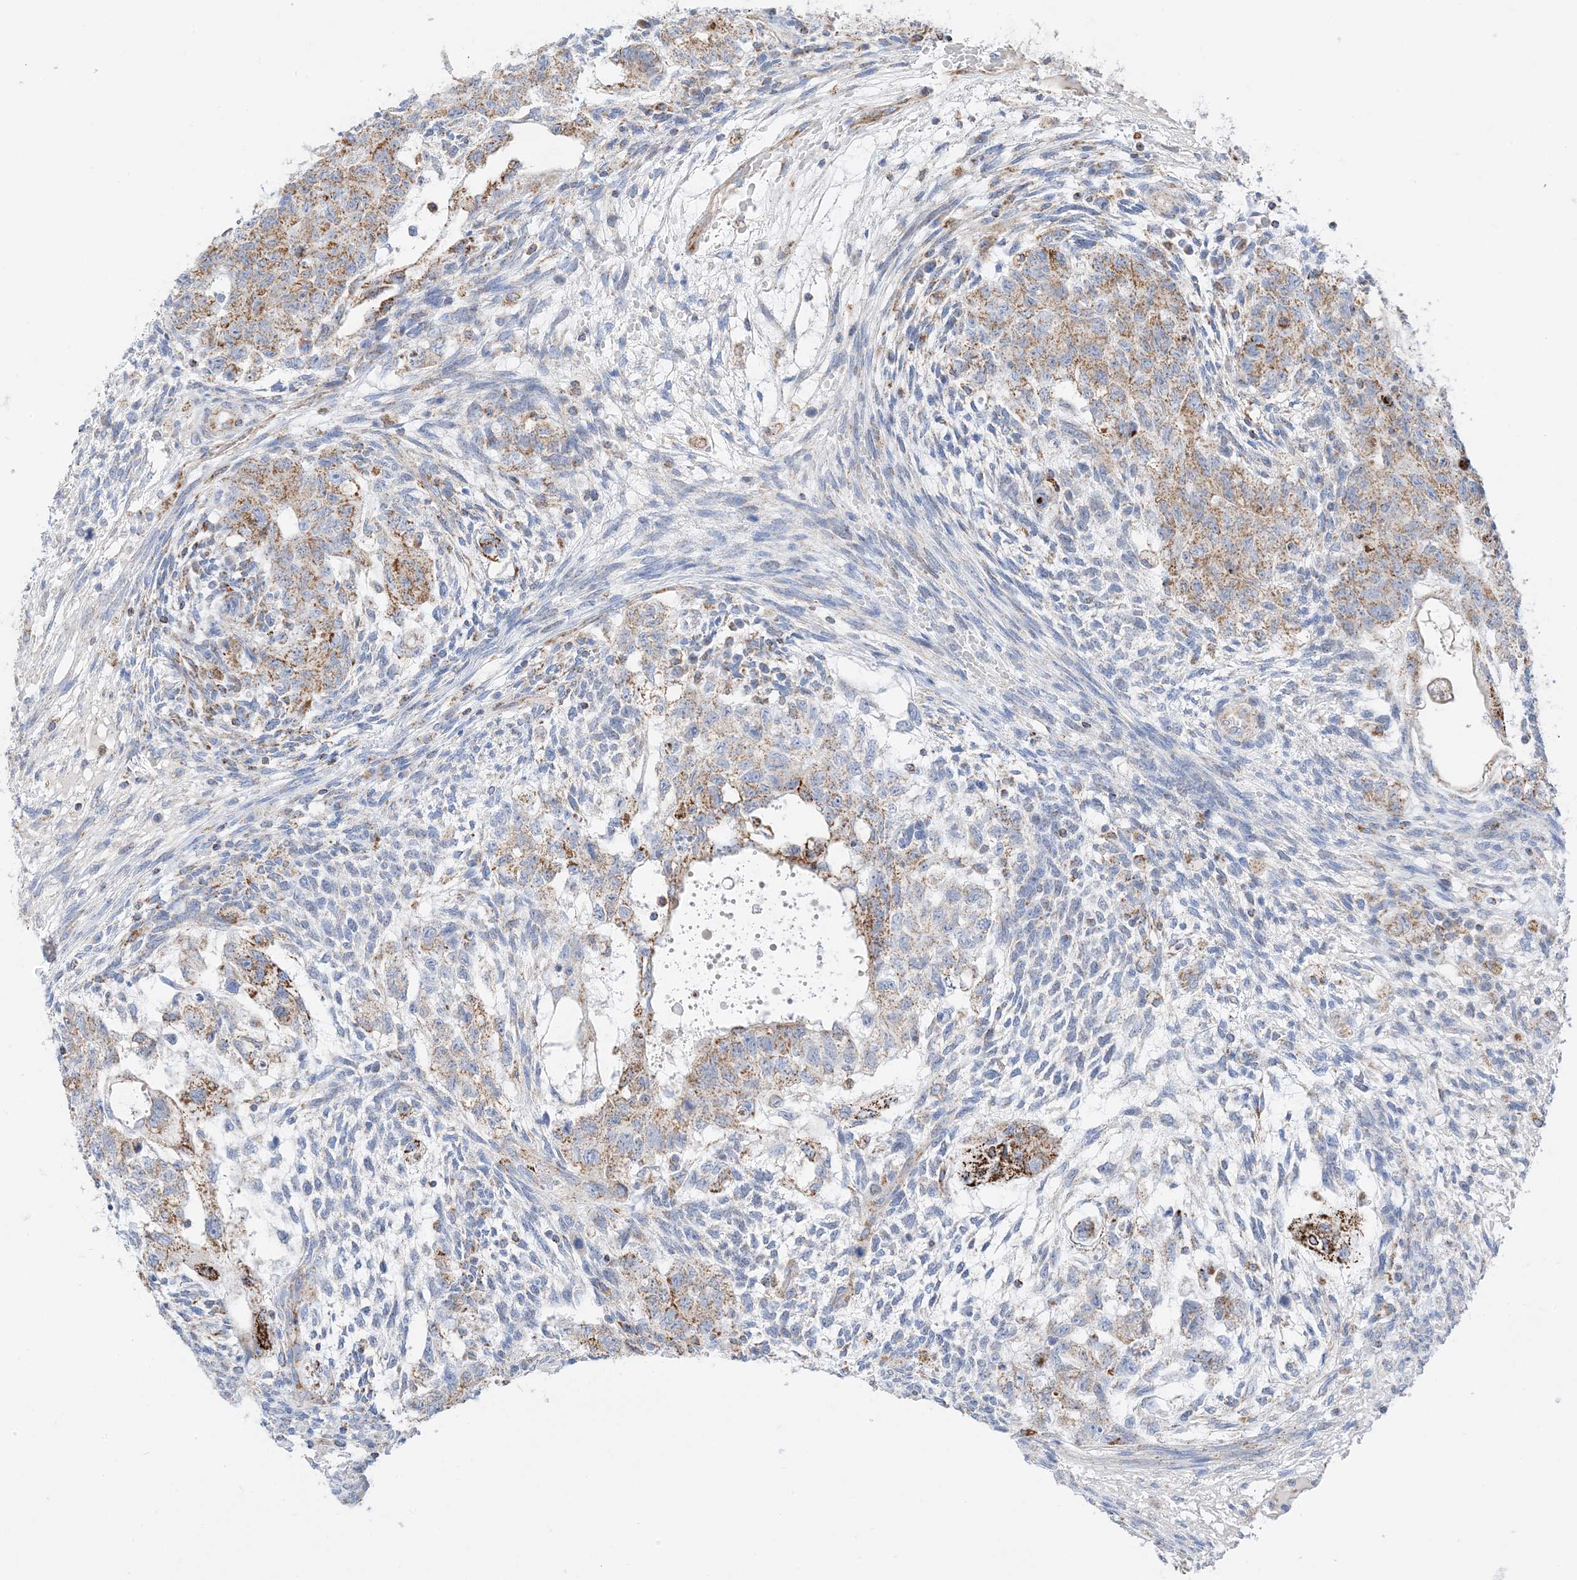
{"staining": {"intensity": "moderate", "quantity": ">75%", "location": "cytoplasmic/membranous"}, "tissue": "testis cancer", "cell_type": "Tumor cells", "image_type": "cancer", "snomed": [{"axis": "morphology", "description": "Normal tissue, NOS"}, {"axis": "morphology", "description": "Carcinoma, Embryonal, NOS"}, {"axis": "topography", "description": "Testis"}], "caption": "IHC histopathology image of neoplastic tissue: testis cancer (embryonal carcinoma) stained using immunohistochemistry exhibits medium levels of moderate protein expression localized specifically in the cytoplasmic/membranous of tumor cells, appearing as a cytoplasmic/membranous brown color.", "gene": "CAPN13", "patient": {"sex": "male", "age": 36}}